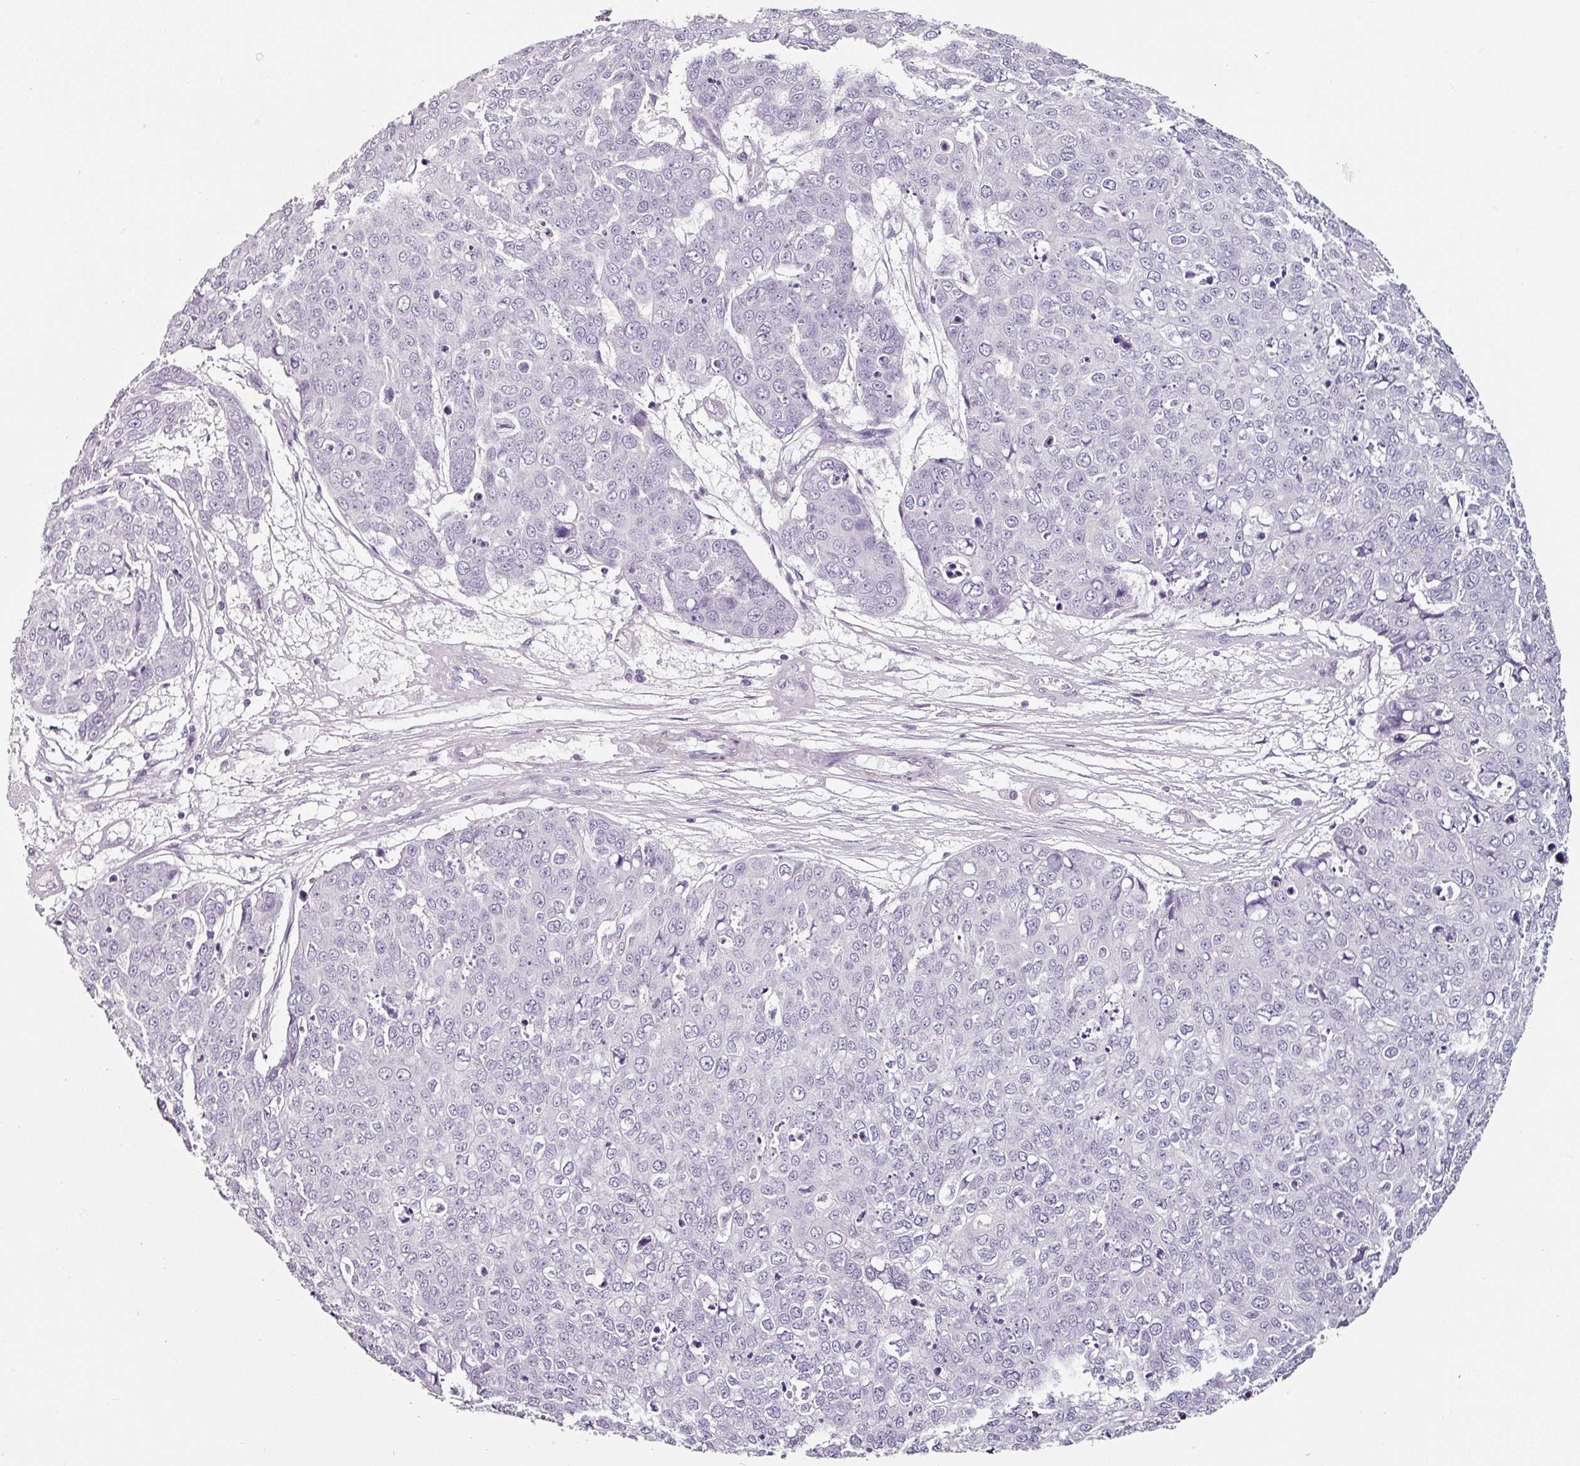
{"staining": {"intensity": "negative", "quantity": "none", "location": "none"}, "tissue": "skin cancer", "cell_type": "Tumor cells", "image_type": "cancer", "snomed": [{"axis": "morphology", "description": "Normal tissue, NOS"}, {"axis": "morphology", "description": "Squamous cell carcinoma, NOS"}, {"axis": "topography", "description": "Skin"}], "caption": "A micrograph of skin squamous cell carcinoma stained for a protein displays no brown staining in tumor cells.", "gene": "CAP2", "patient": {"sex": "male", "age": 72}}